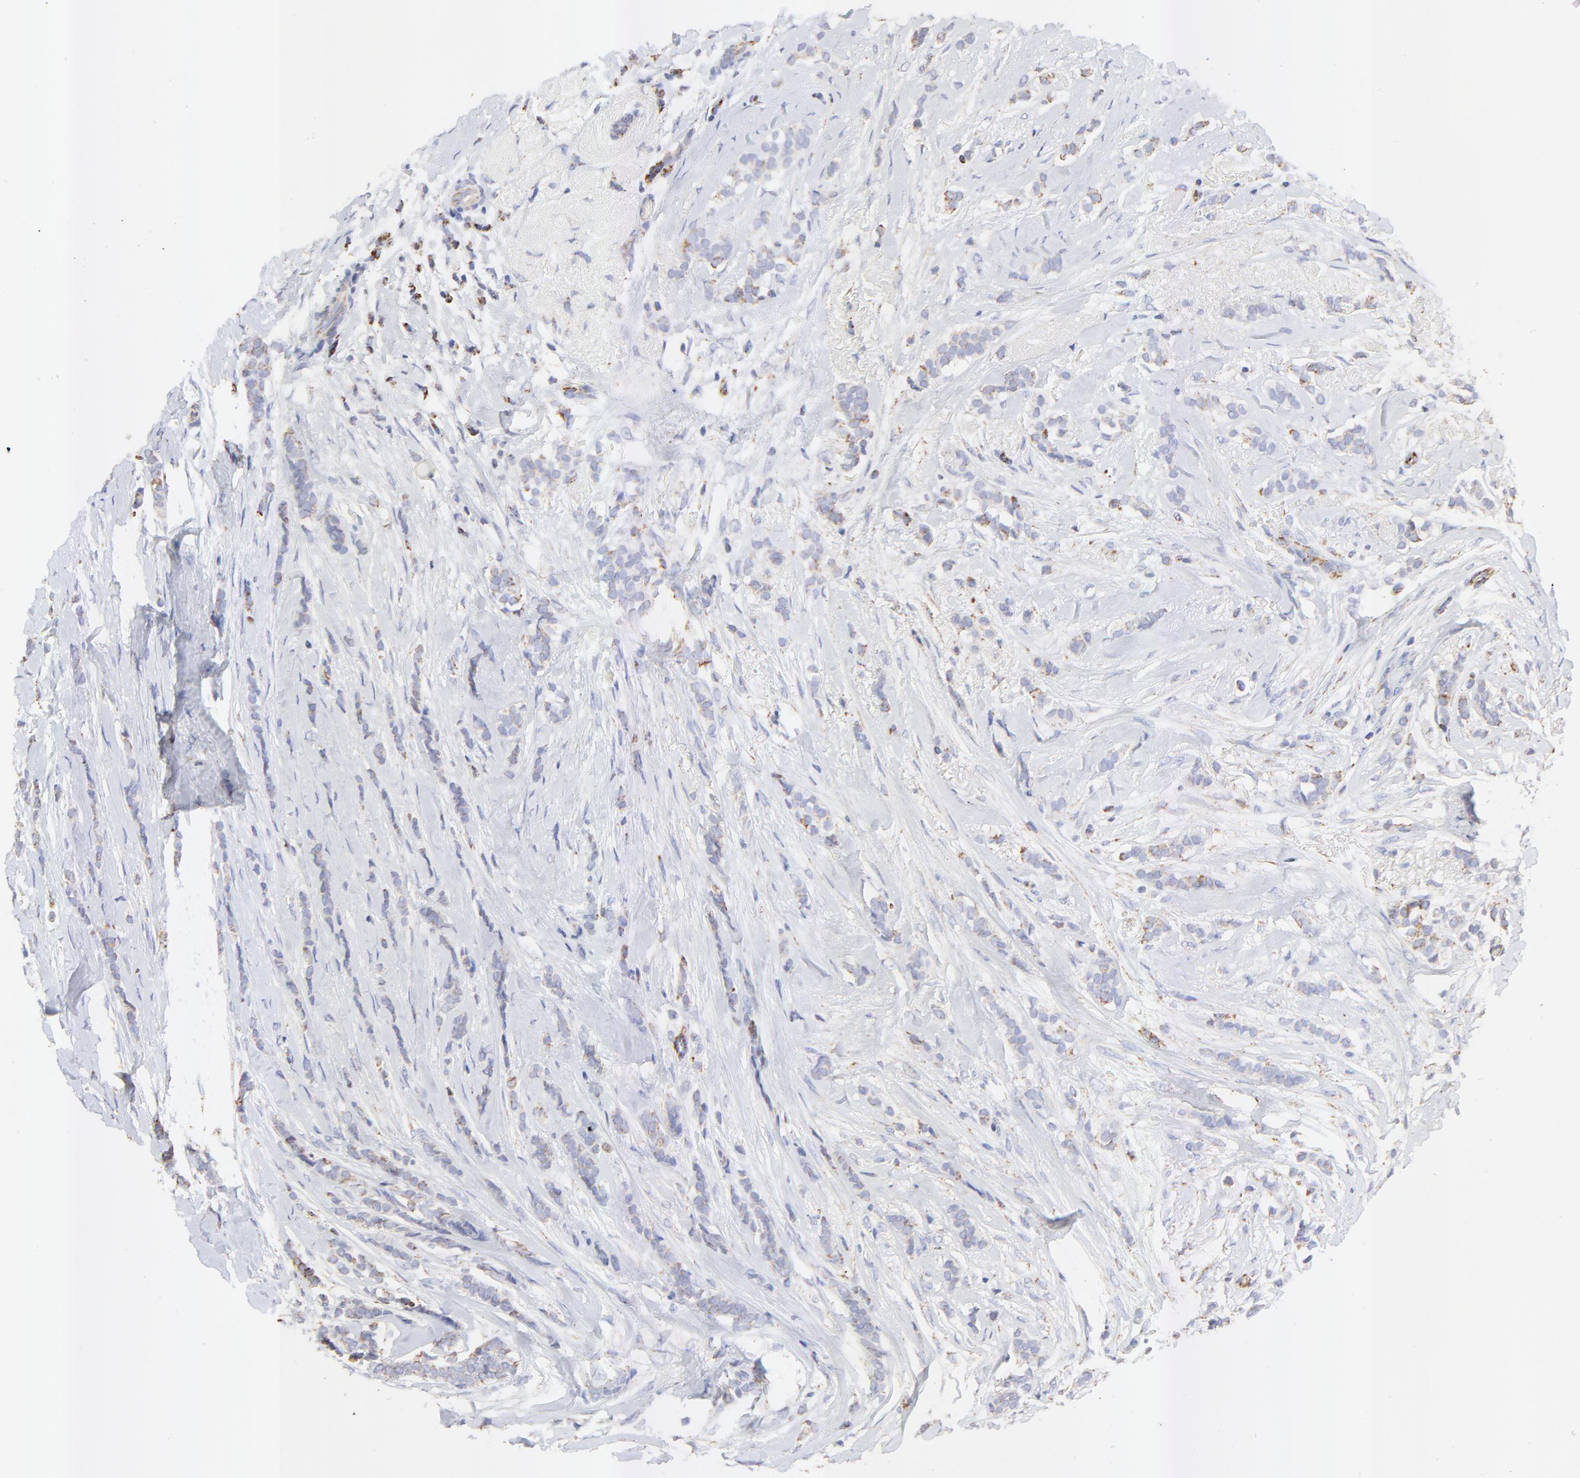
{"staining": {"intensity": "moderate", "quantity": "<25%", "location": "cytoplasmic/membranous"}, "tissue": "breast cancer", "cell_type": "Tumor cells", "image_type": "cancer", "snomed": [{"axis": "morphology", "description": "Lobular carcinoma"}, {"axis": "topography", "description": "Breast"}], "caption": "Immunohistochemistry (IHC) micrograph of human breast cancer (lobular carcinoma) stained for a protein (brown), which displays low levels of moderate cytoplasmic/membranous staining in about <25% of tumor cells.", "gene": "COX4I1", "patient": {"sex": "female", "age": 56}}